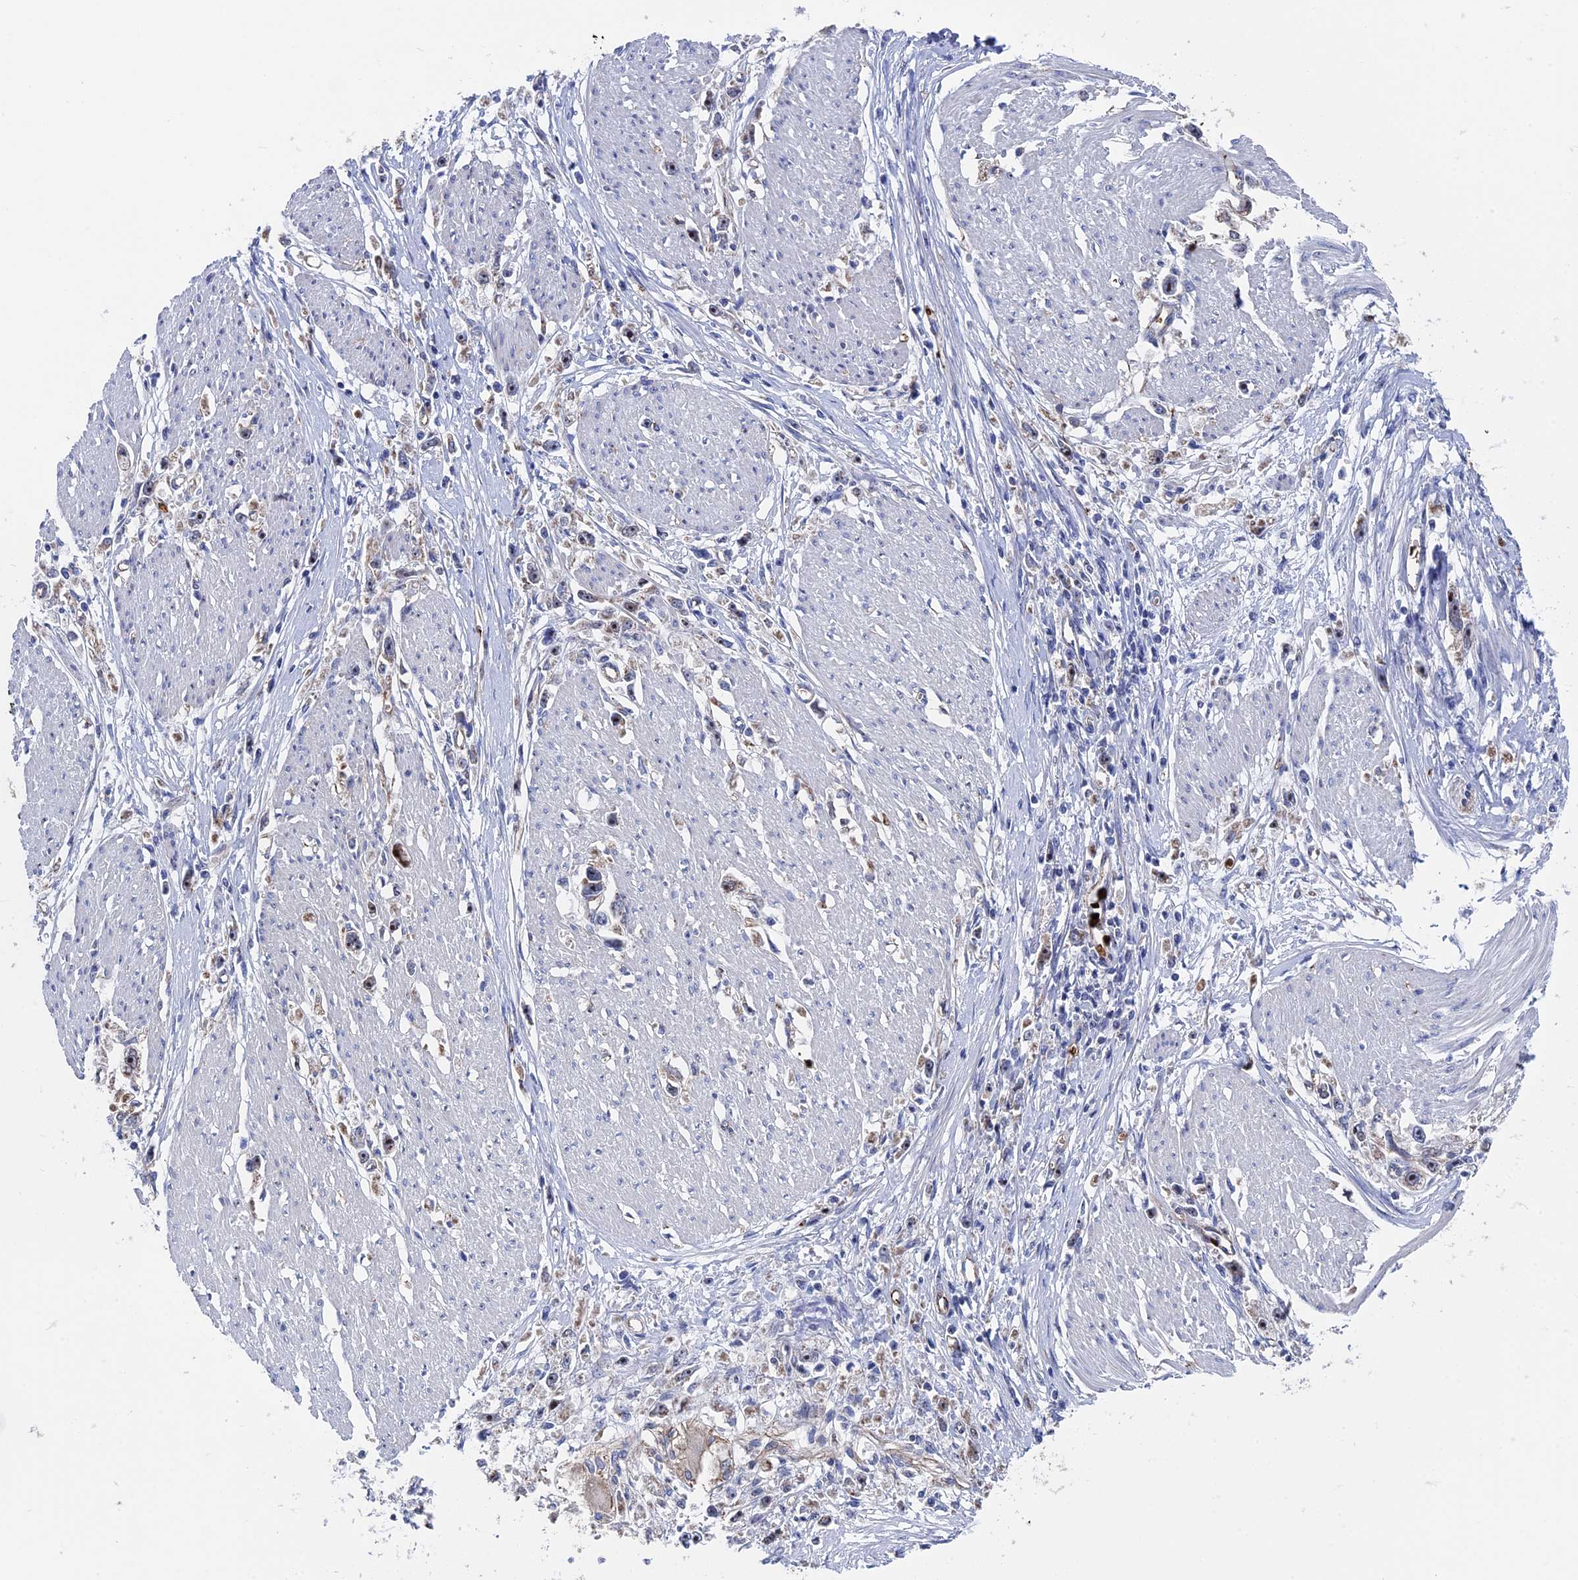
{"staining": {"intensity": "strong", "quantity": "<25%", "location": "nuclear"}, "tissue": "stomach cancer", "cell_type": "Tumor cells", "image_type": "cancer", "snomed": [{"axis": "morphology", "description": "Adenocarcinoma, NOS"}, {"axis": "topography", "description": "Stomach"}], "caption": "Brown immunohistochemical staining in stomach adenocarcinoma displays strong nuclear positivity in approximately <25% of tumor cells.", "gene": "EXOSC9", "patient": {"sex": "female", "age": 59}}